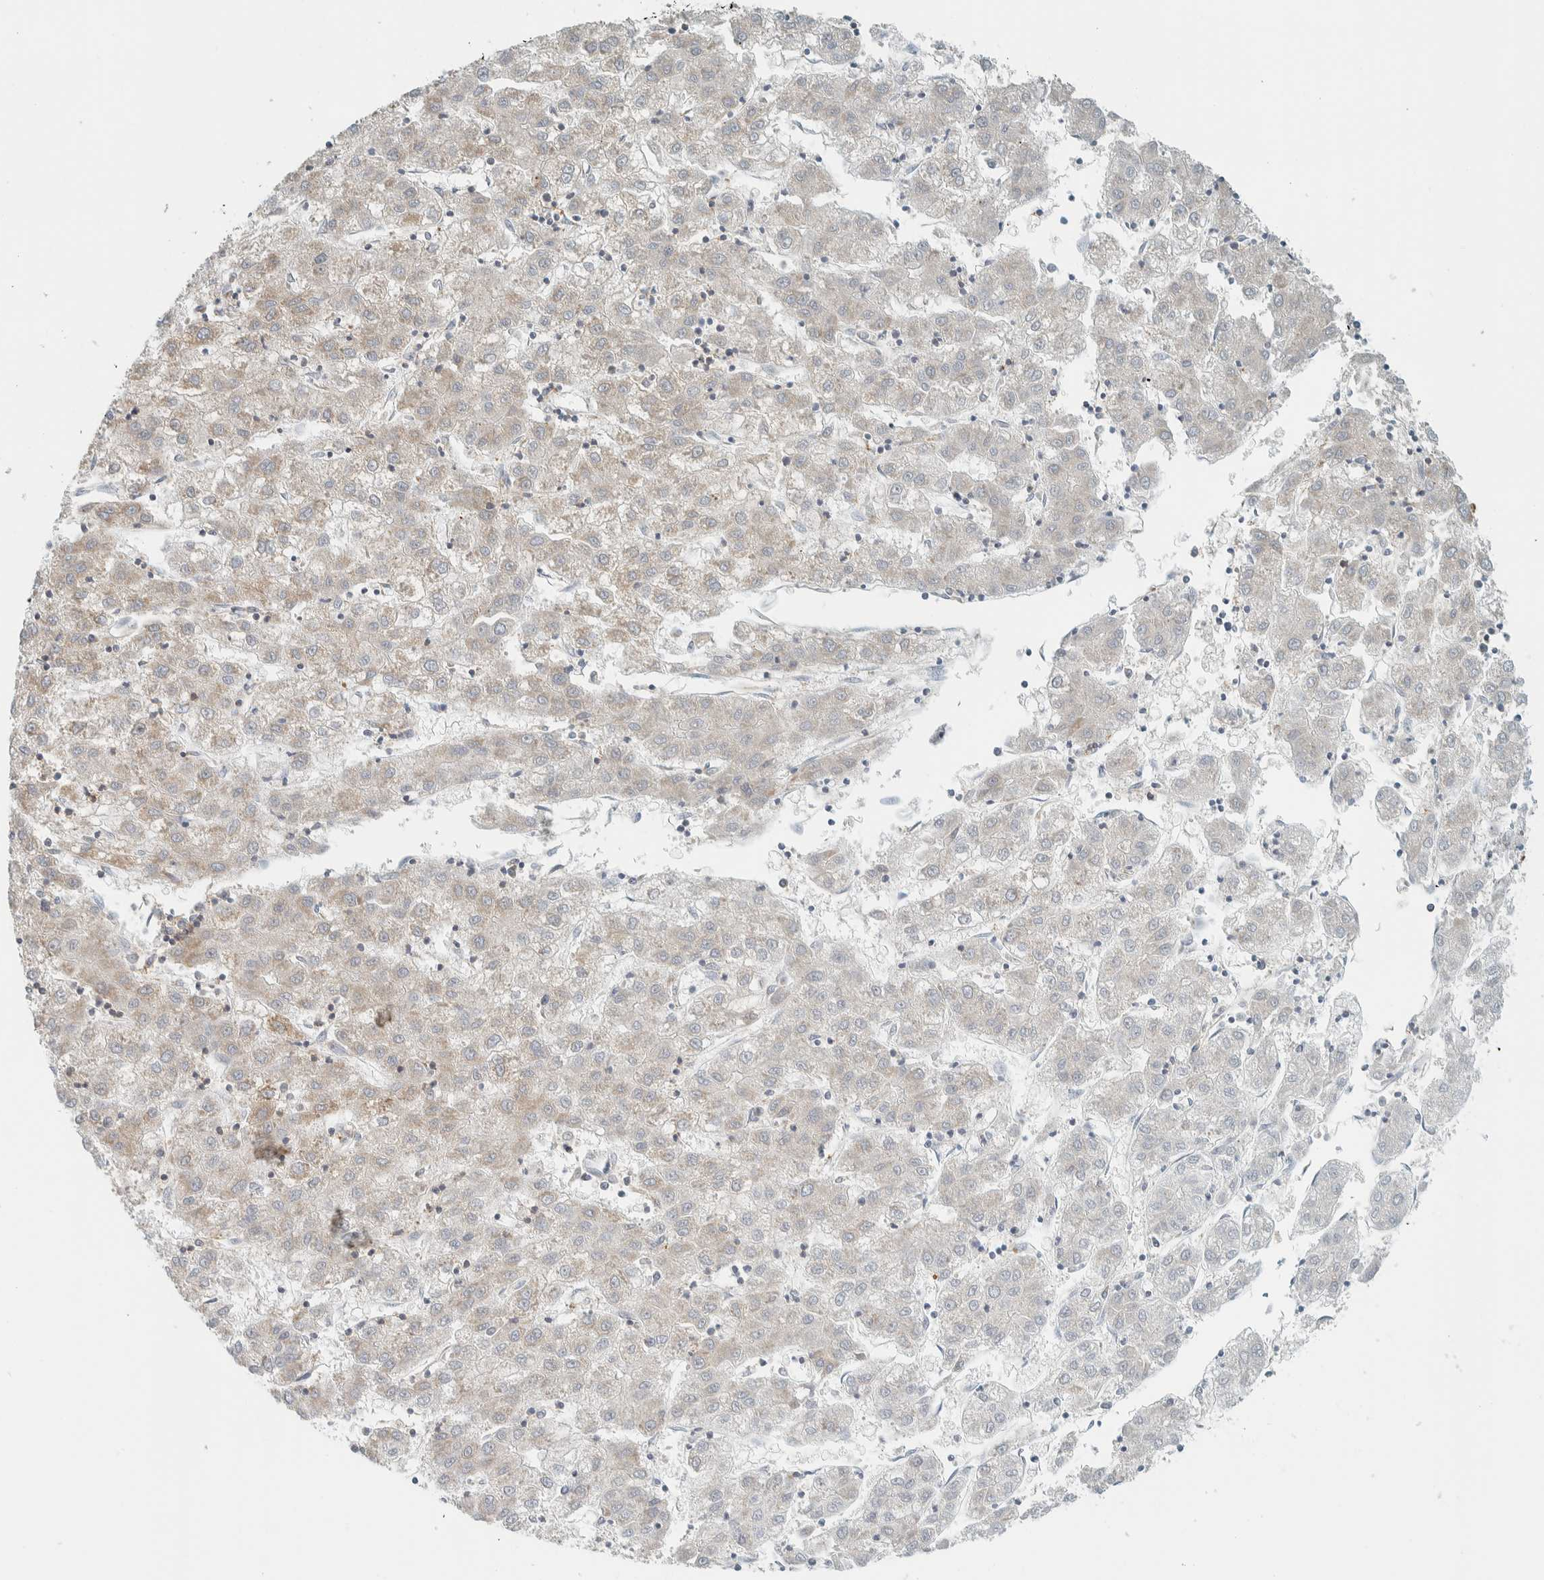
{"staining": {"intensity": "weak", "quantity": "<25%", "location": "cytoplasmic/membranous"}, "tissue": "liver cancer", "cell_type": "Tumor cells", "image_type": "cancer", "snomed": [{"axis": "morphology", "description": "Carcinoma, Hepatocellular, NOS"}, {"axis": "topography", "description": "Liver"}], "caption": "An image of human liver cancer is negative for staining in tumor cells. The staining is performed using DAB brown chromogen with nuclei counter-stained in using hematoxylin.", "gene": "CCDC57", "patient": {"sex": "male", "age": 72}}